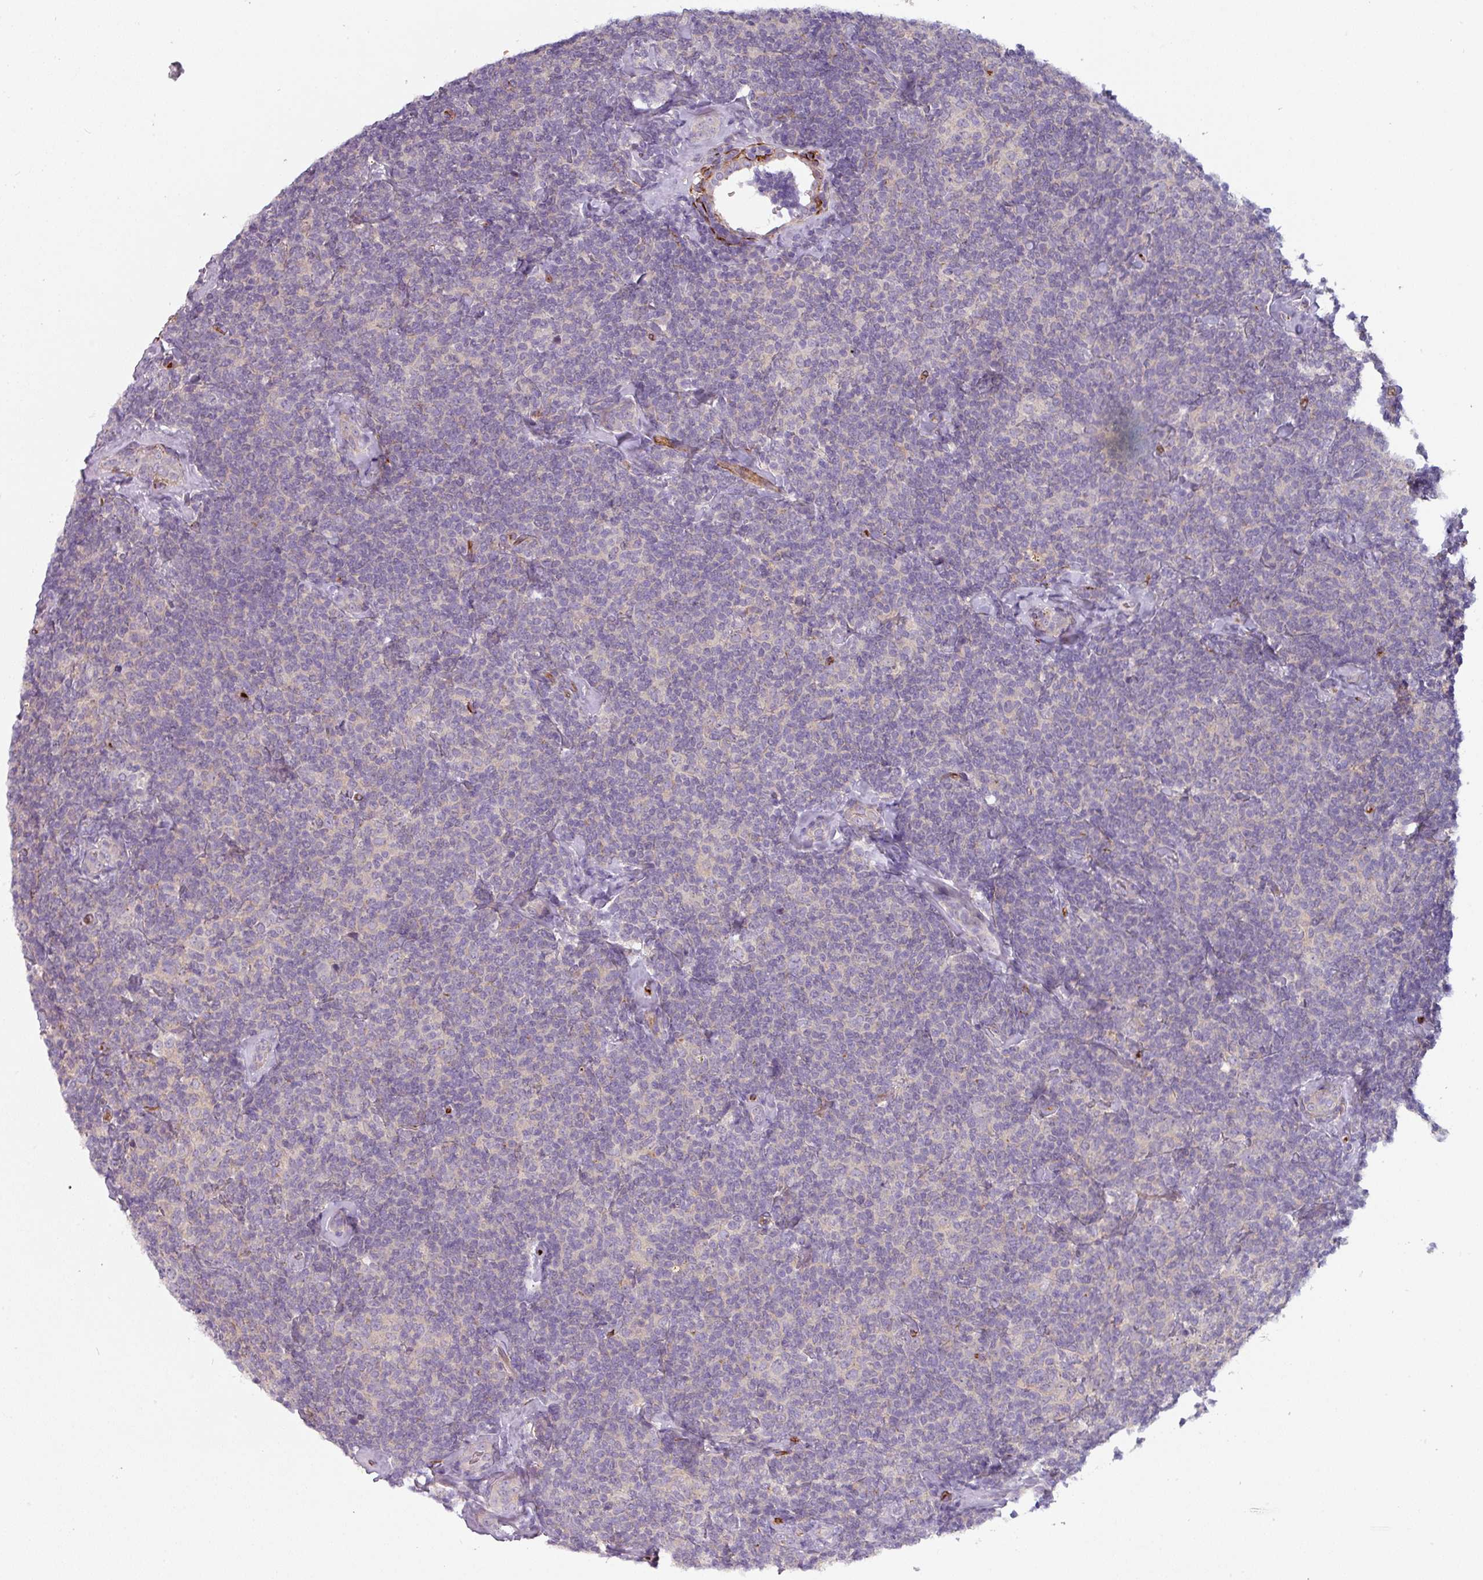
{"staining": {"intensity": "negative", "quantity": "none", "location": "none"}, "tissue": "lymphoma", "cell_type": "Tumor cells", "image_type": "cancer", "snomed": [{"axis": "morphology", "description": "Malignant lymphoma, non-Hodgkin's type, Low grade"}, {"axis": "topography", "description": "Lymph node"}], "caption": "Malignant lymphoma, non-Hodgkin's type (low-grade) was stained to show a protein in brown. There is no significant staining in tumor cells.", "gene": "PRODH2", "patient": {"sex": "female", "age": 56}}